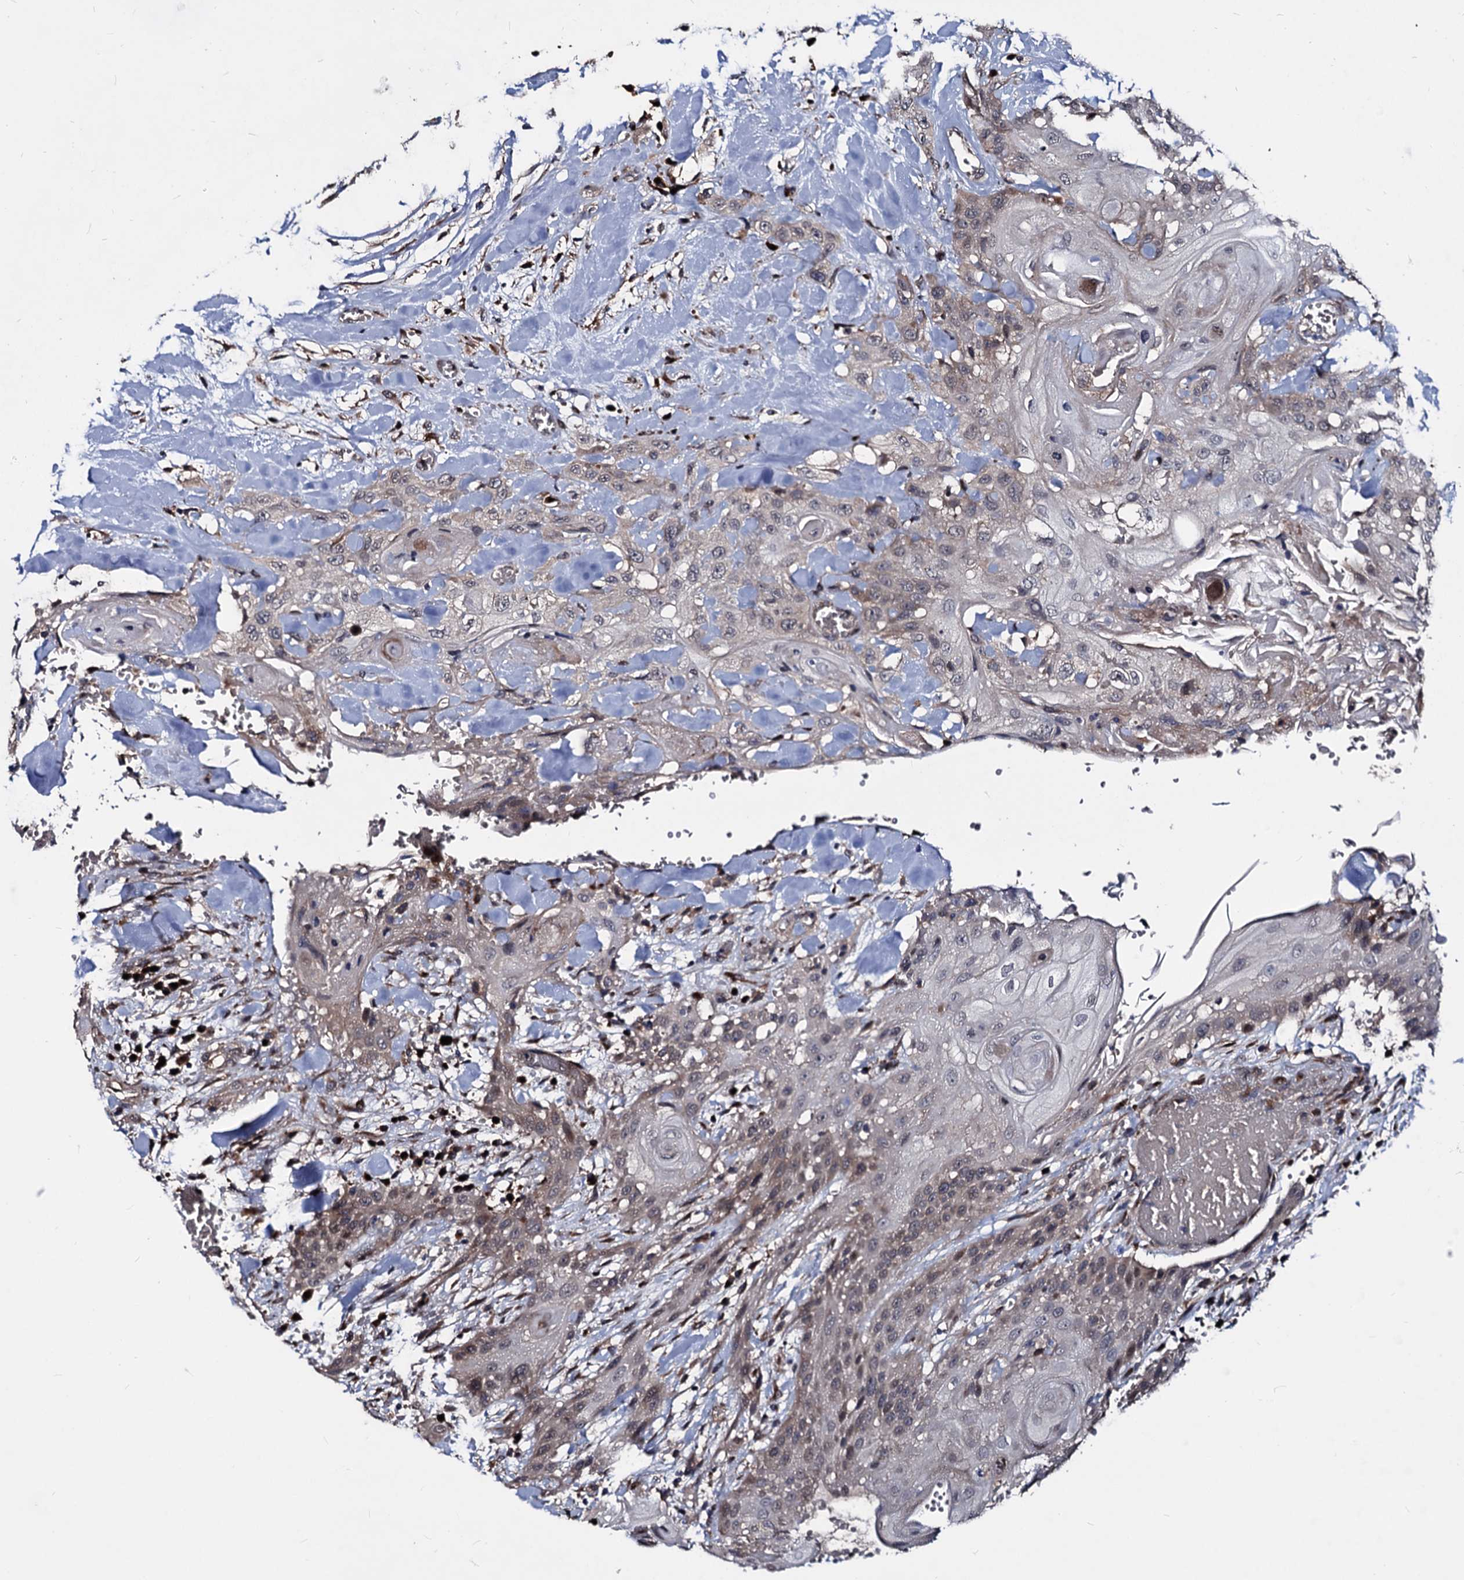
{"staining": {"intensity": "weak", "quantity": "25%-75%", "location": "cytoplasmic/membranous,nuclear"}, "tissue": "head and neck cancer", "cell_type": "Tumor cells", "image_type": "cancer", "snomed": [{"axis": "morphology", "description": "Squamous cell carcinoma, NOS"}, {"axis": "topography", "description": "Head-Neck"}], "caption": "The immunohistochemical stain highlights weak cytoplasmic/membranous and nuclear positivity in tumor cells of squamous cell carcinoma (head and neck) tissue.", "gene": "SMAGP", "patient": {"sex": "female", "age": 43}}